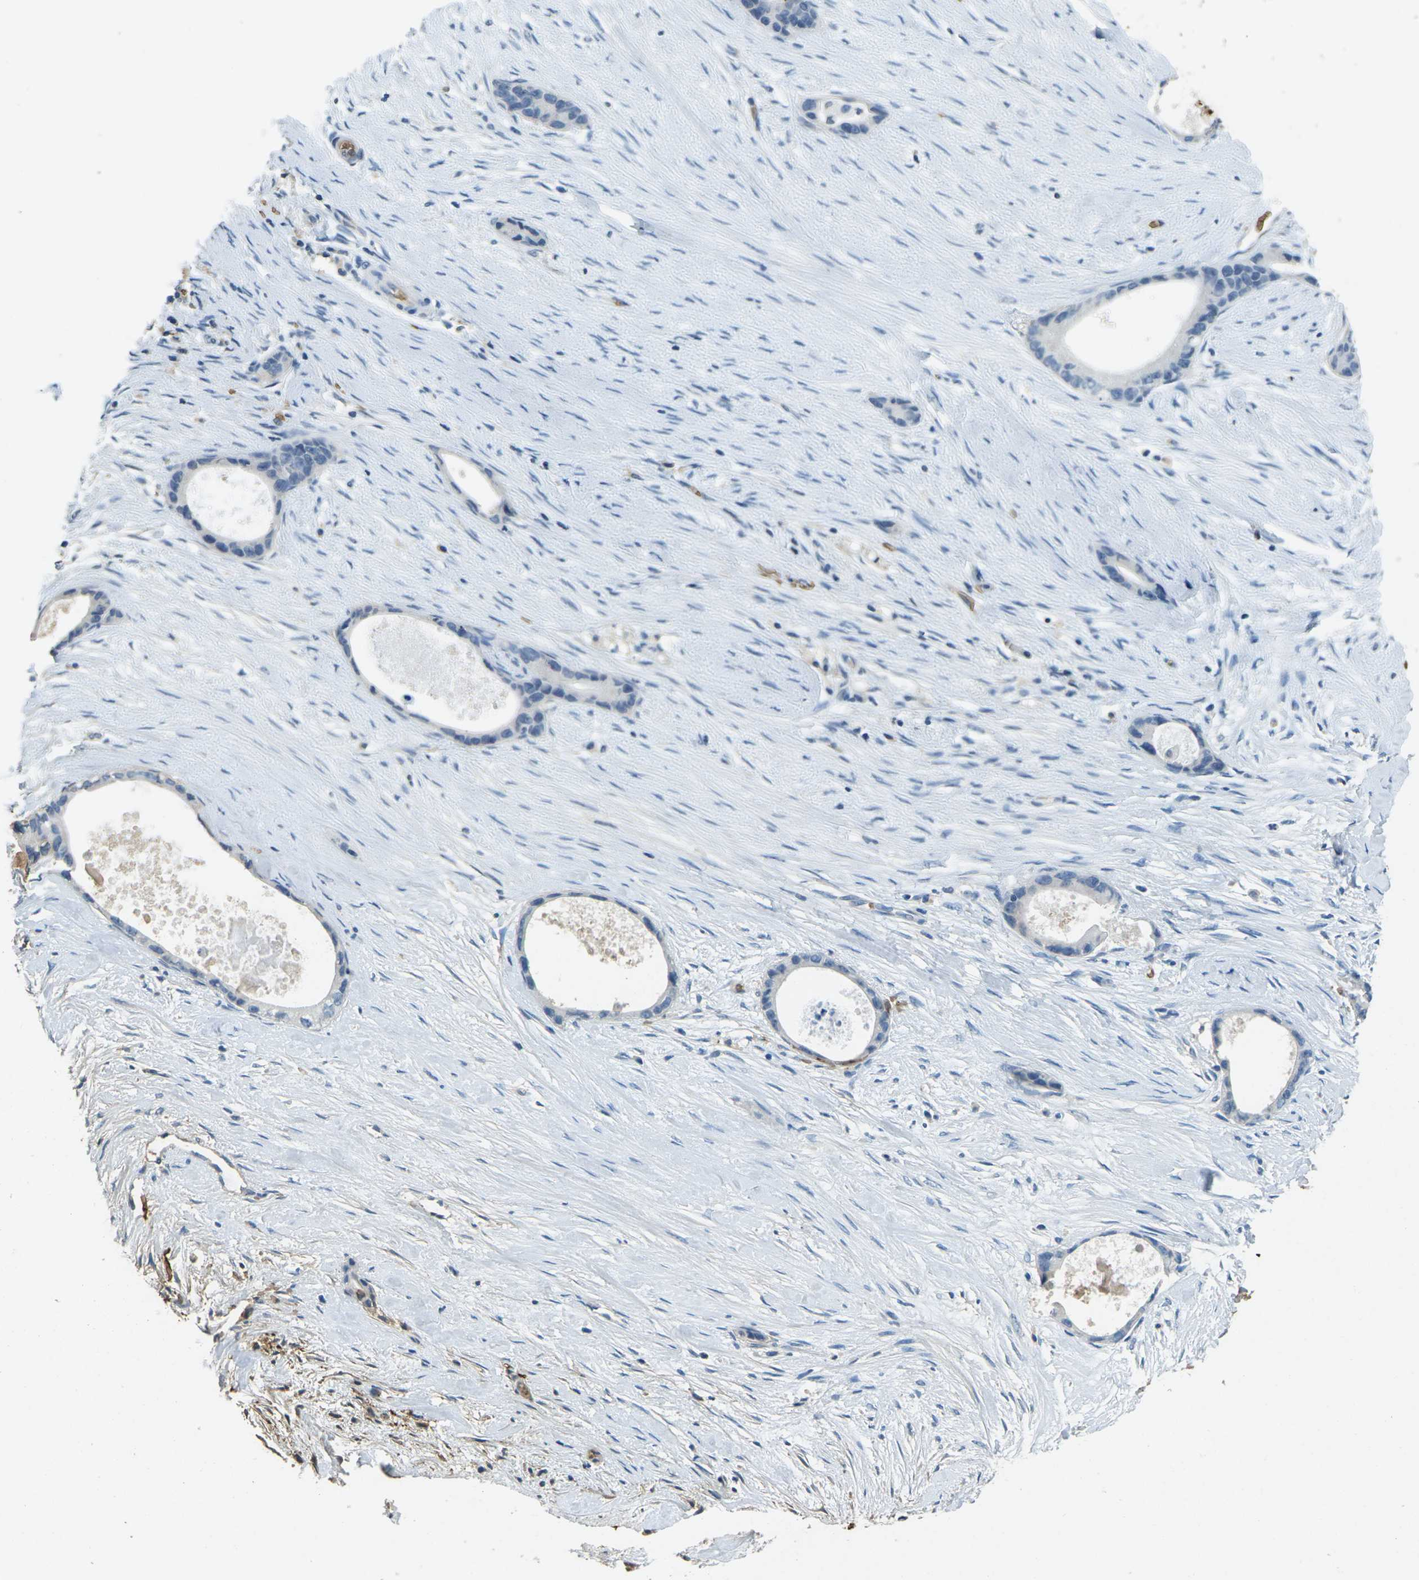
{"staining": {"intensity": "negative", "quantity": "none", "location": "none"}, "tissue": "liver cancer", "cell_type": "Tumor cells", "image_type": "cancer", "snomed": [{"axis": "morphology", "description": "Cholangiocarcinoma"}, {"axis": "topography", "description": "Liver"}], "caption": "Tumor cells are negative for brown protein staining in liver cholangiocarcinoma.", "gene": "HBB", "patient": {"sex": "female", "age": 55}}